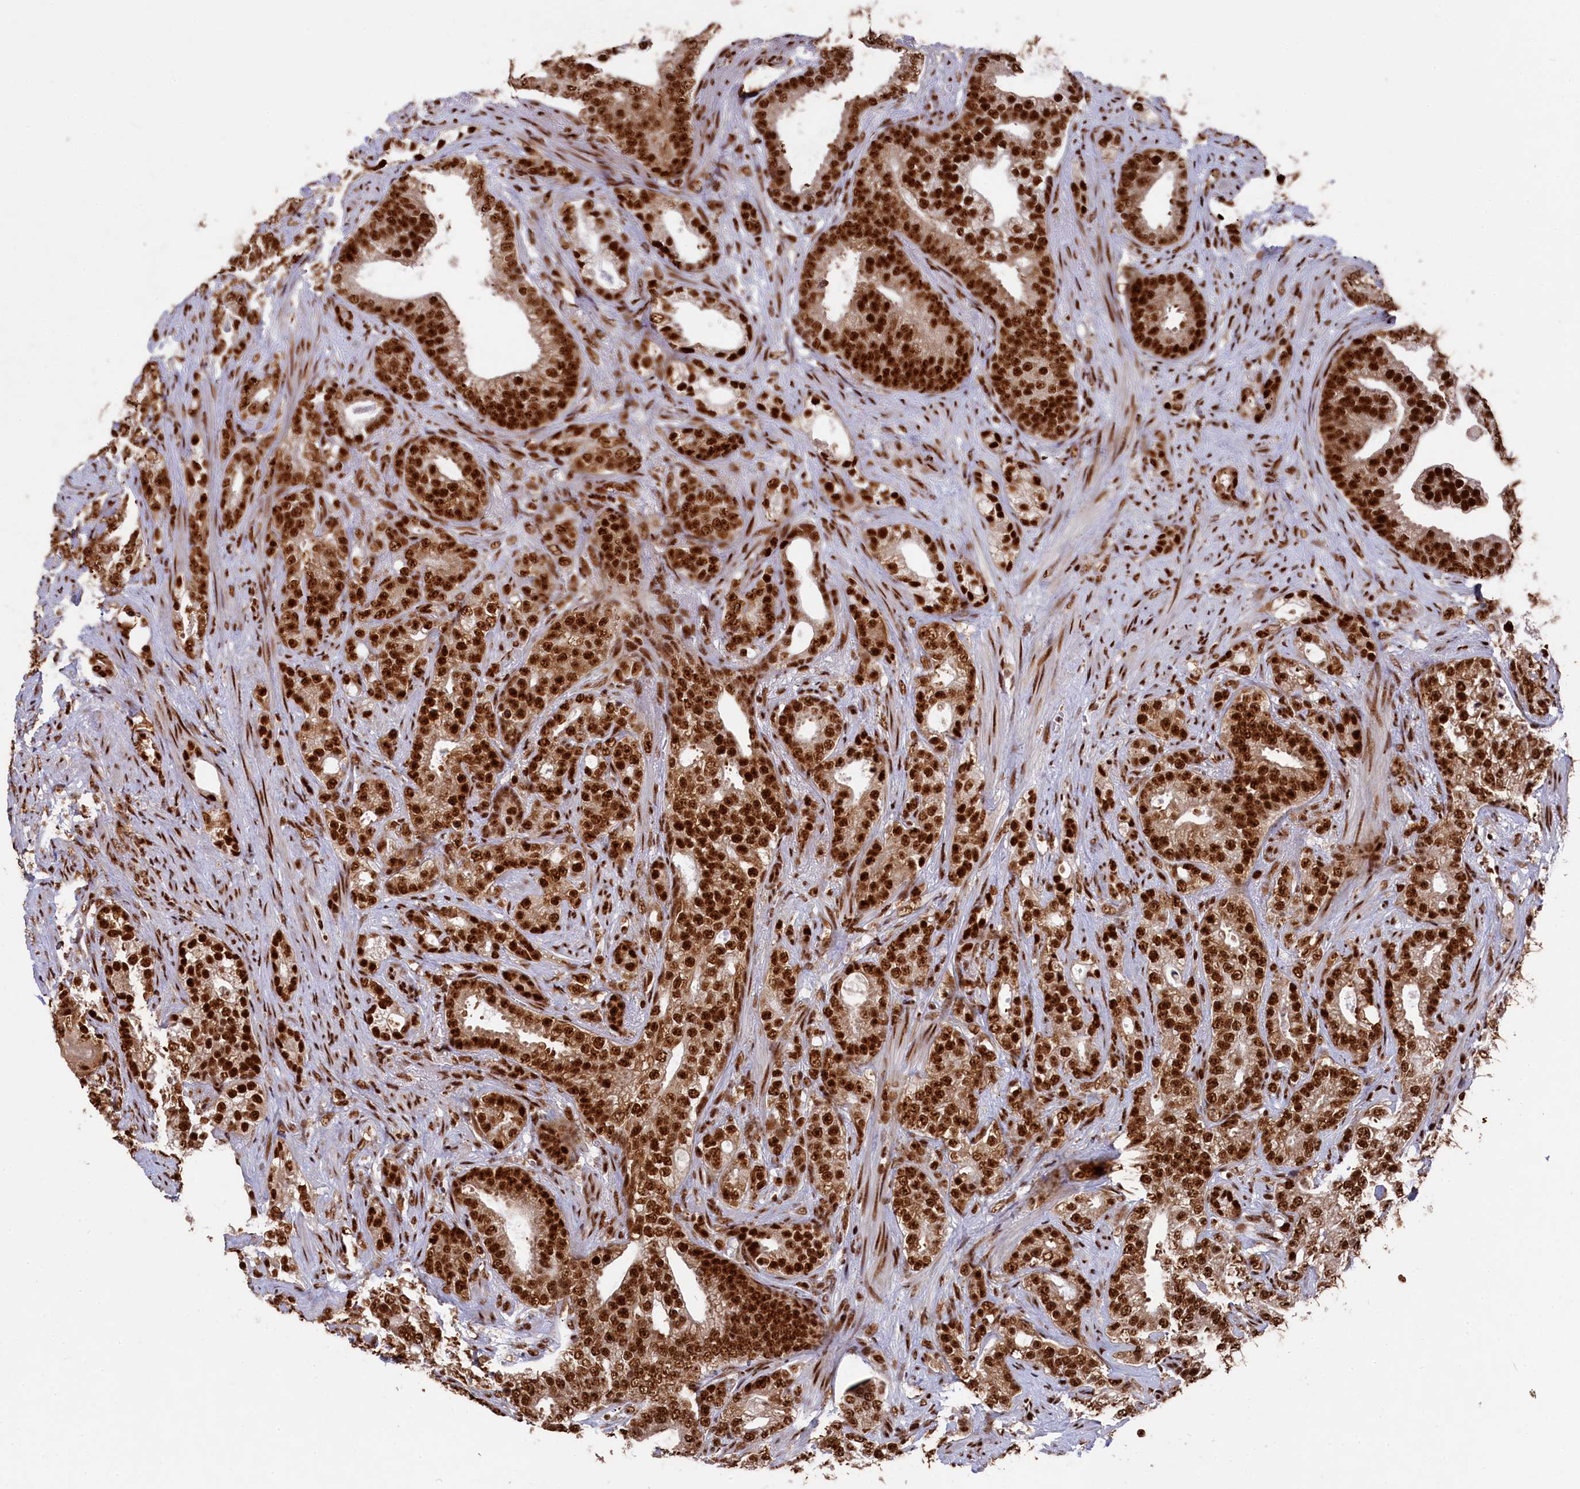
{"staining": {"intensity": "strong", "quantity": ">75%", "location": "nuclear"}, "tissue": "prostate cancer", "cell_type": "Tumor cells", "image_type": "cancer", "snomed": [{"axis": "morphology", "description": "Adenocarcinoma, High grade"}, {"axis": "topography", "description": "Prostate and seminal vesicle, NOS"}], "caption": "Human prostate cancer stained for a protein (brown) demonstrates strong nuclear positive staining in about >75% of tumor cells.", "gene": "PRPF31", "patient": {"sex": "male", "age": 67}}